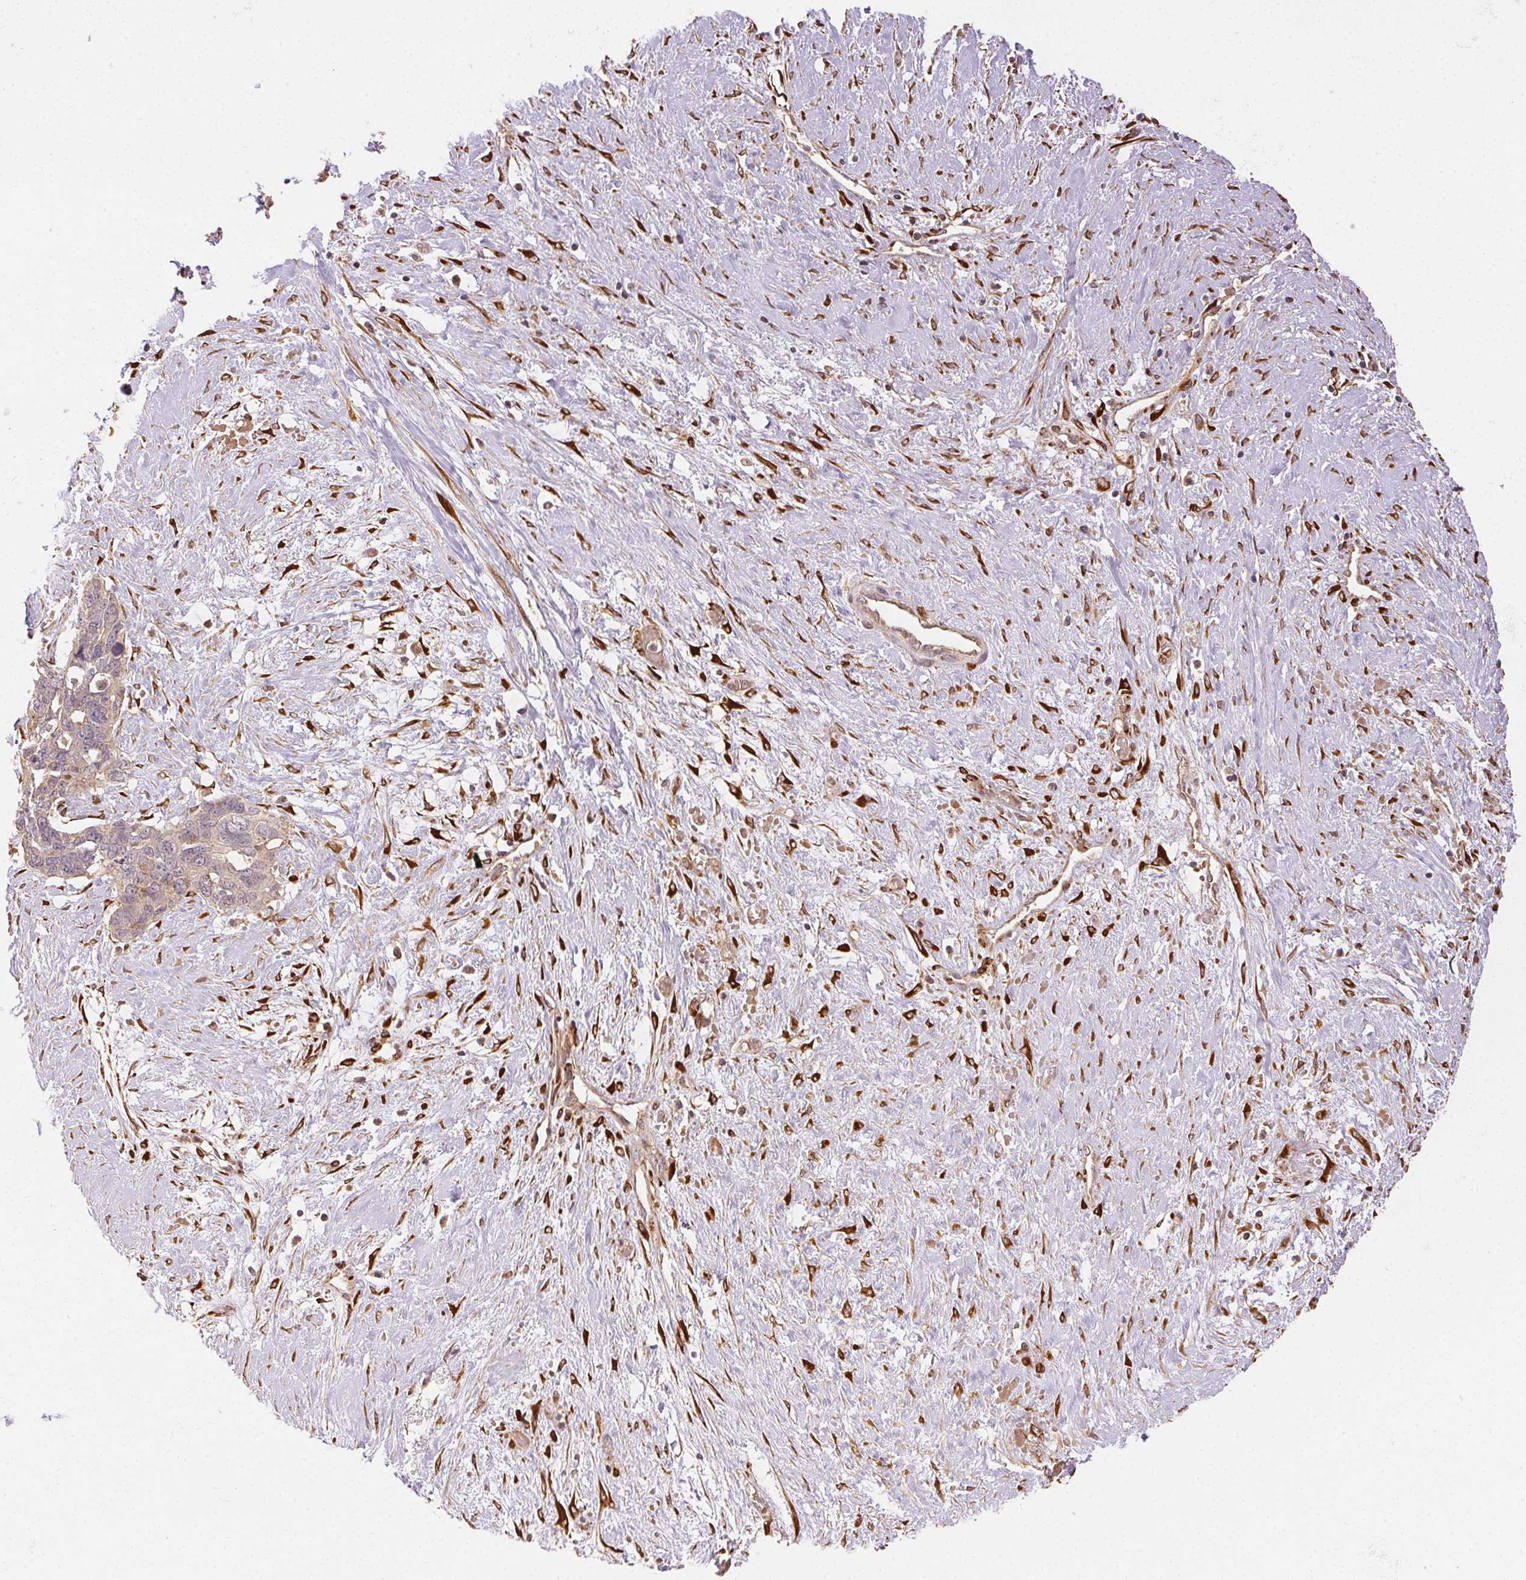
{"staining": {"intensity": "weak", "quantity": "25%-75%", "location": "cytoplasmic/membranous"}, "tissue": "ovarian cancer", "cell_type": "Tumor cells", "image_type": "cancer", "snomed": [{"axis": "morphology", "description": "Cystadenocarcinoma, serous, NOS"}, {"axis": "topography", "description": "Ovary"}], "caption": "Protein expression analysis of human ovarian serous cystadenocarcinoma reveals weak cytoplasmic/membranous expression in approximately 25%-75% of tumor cells. The staining was performed using DAB, with brown indicating positive protein expression. Nuclei are stained blue with hematoxylin.", "gene": "KLHL15", "patient": {"sex": "female", "age": 69}}